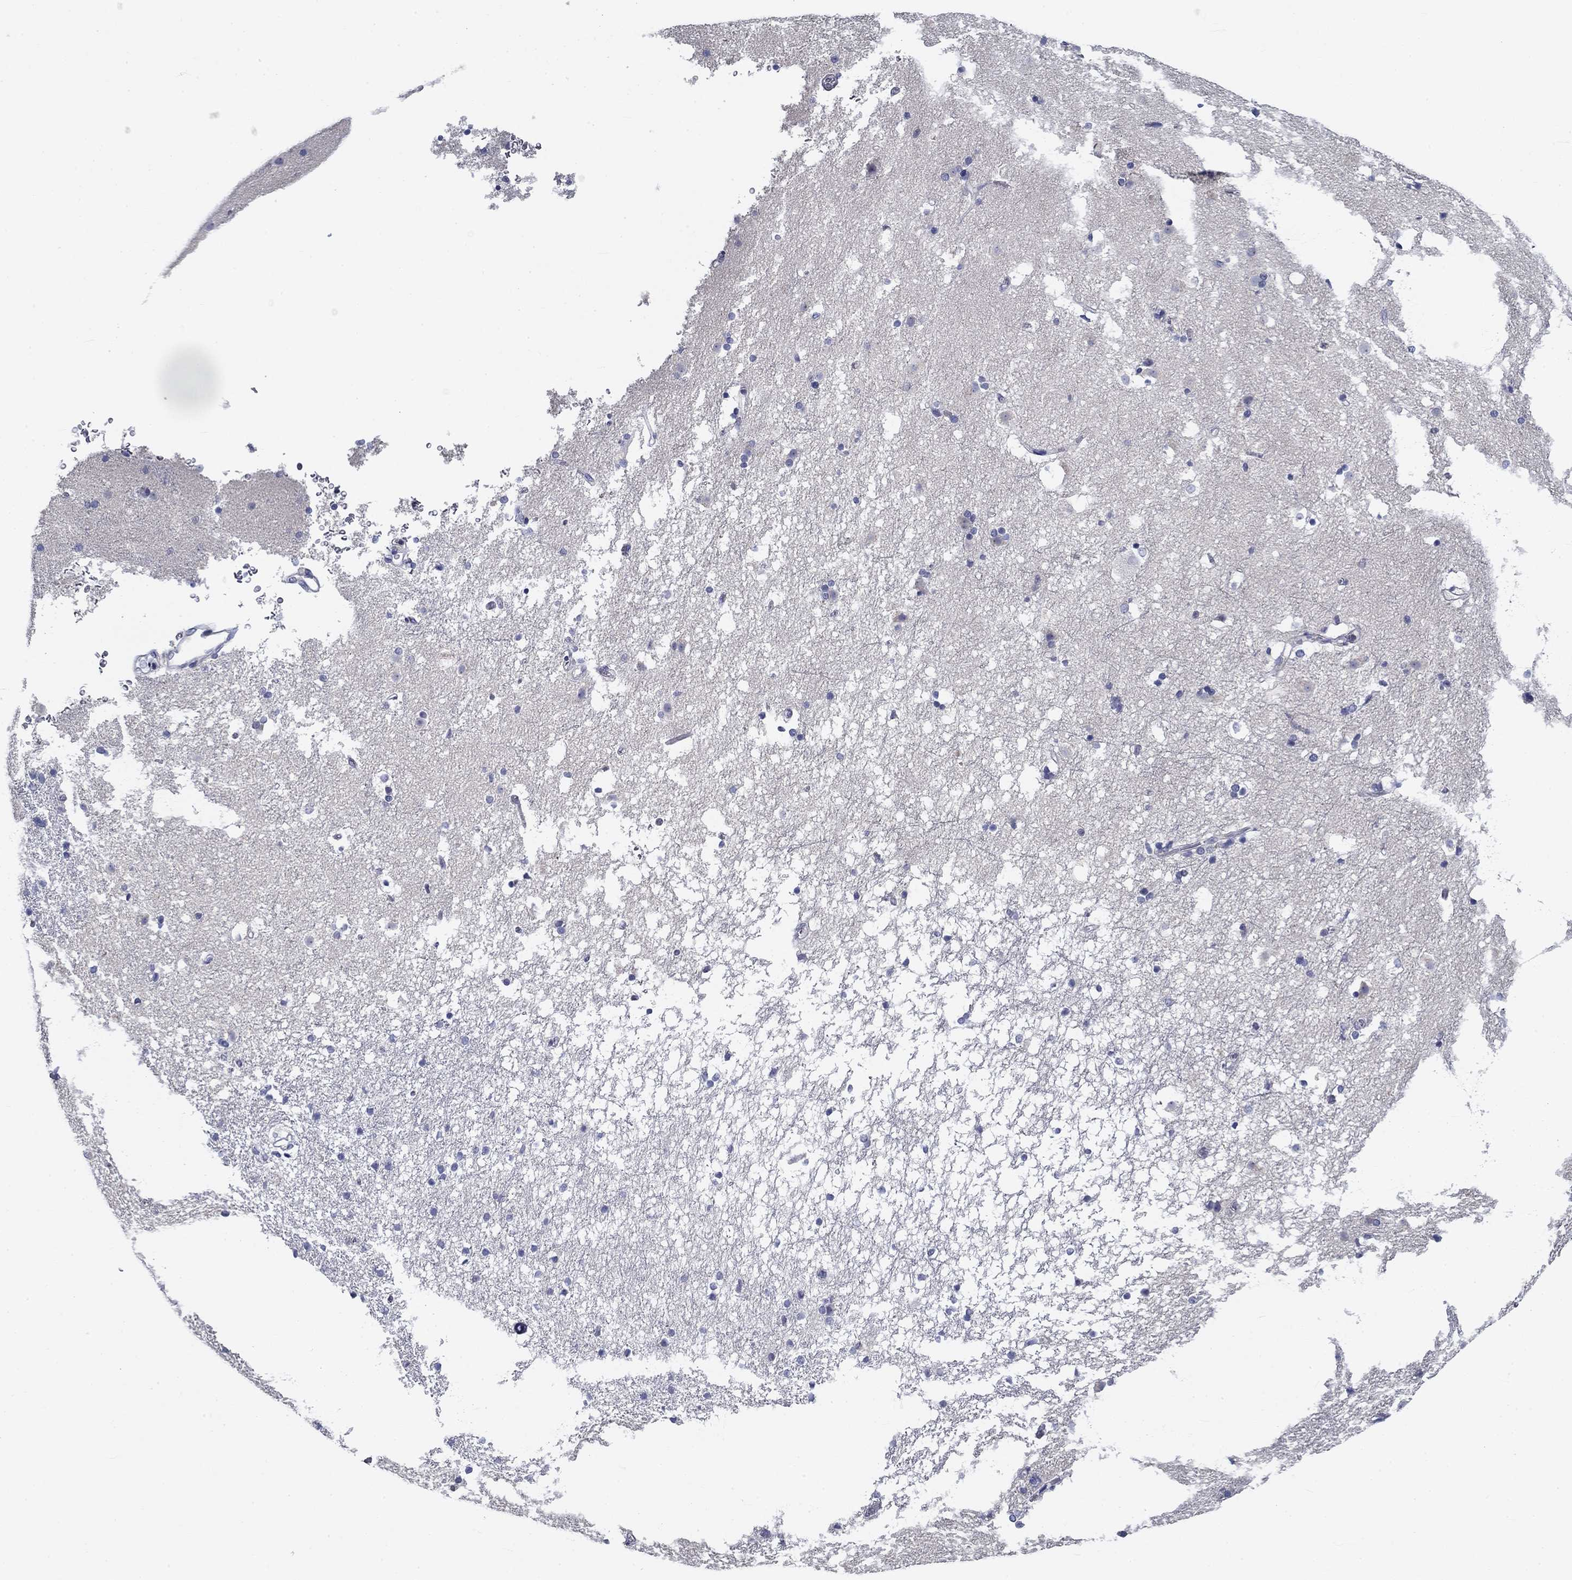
{"staining": {"intensity": "negative", "quantity": "none", "location": "none"}, "tissue": "caudate", "cell_type": "Glial cells", "image_type": "normal", "snomed": [{"axis": "morphology", "description": "Normal tissue, NOS"}, {"axis": "topography", "description": "Lateral ventricle wall"}], "caption": "Protein analysis of unremarkable caudate reveals no significant staining in glial cells.", "gene": "POU2F2", "patient": {"sex": "female", "age": 71}}